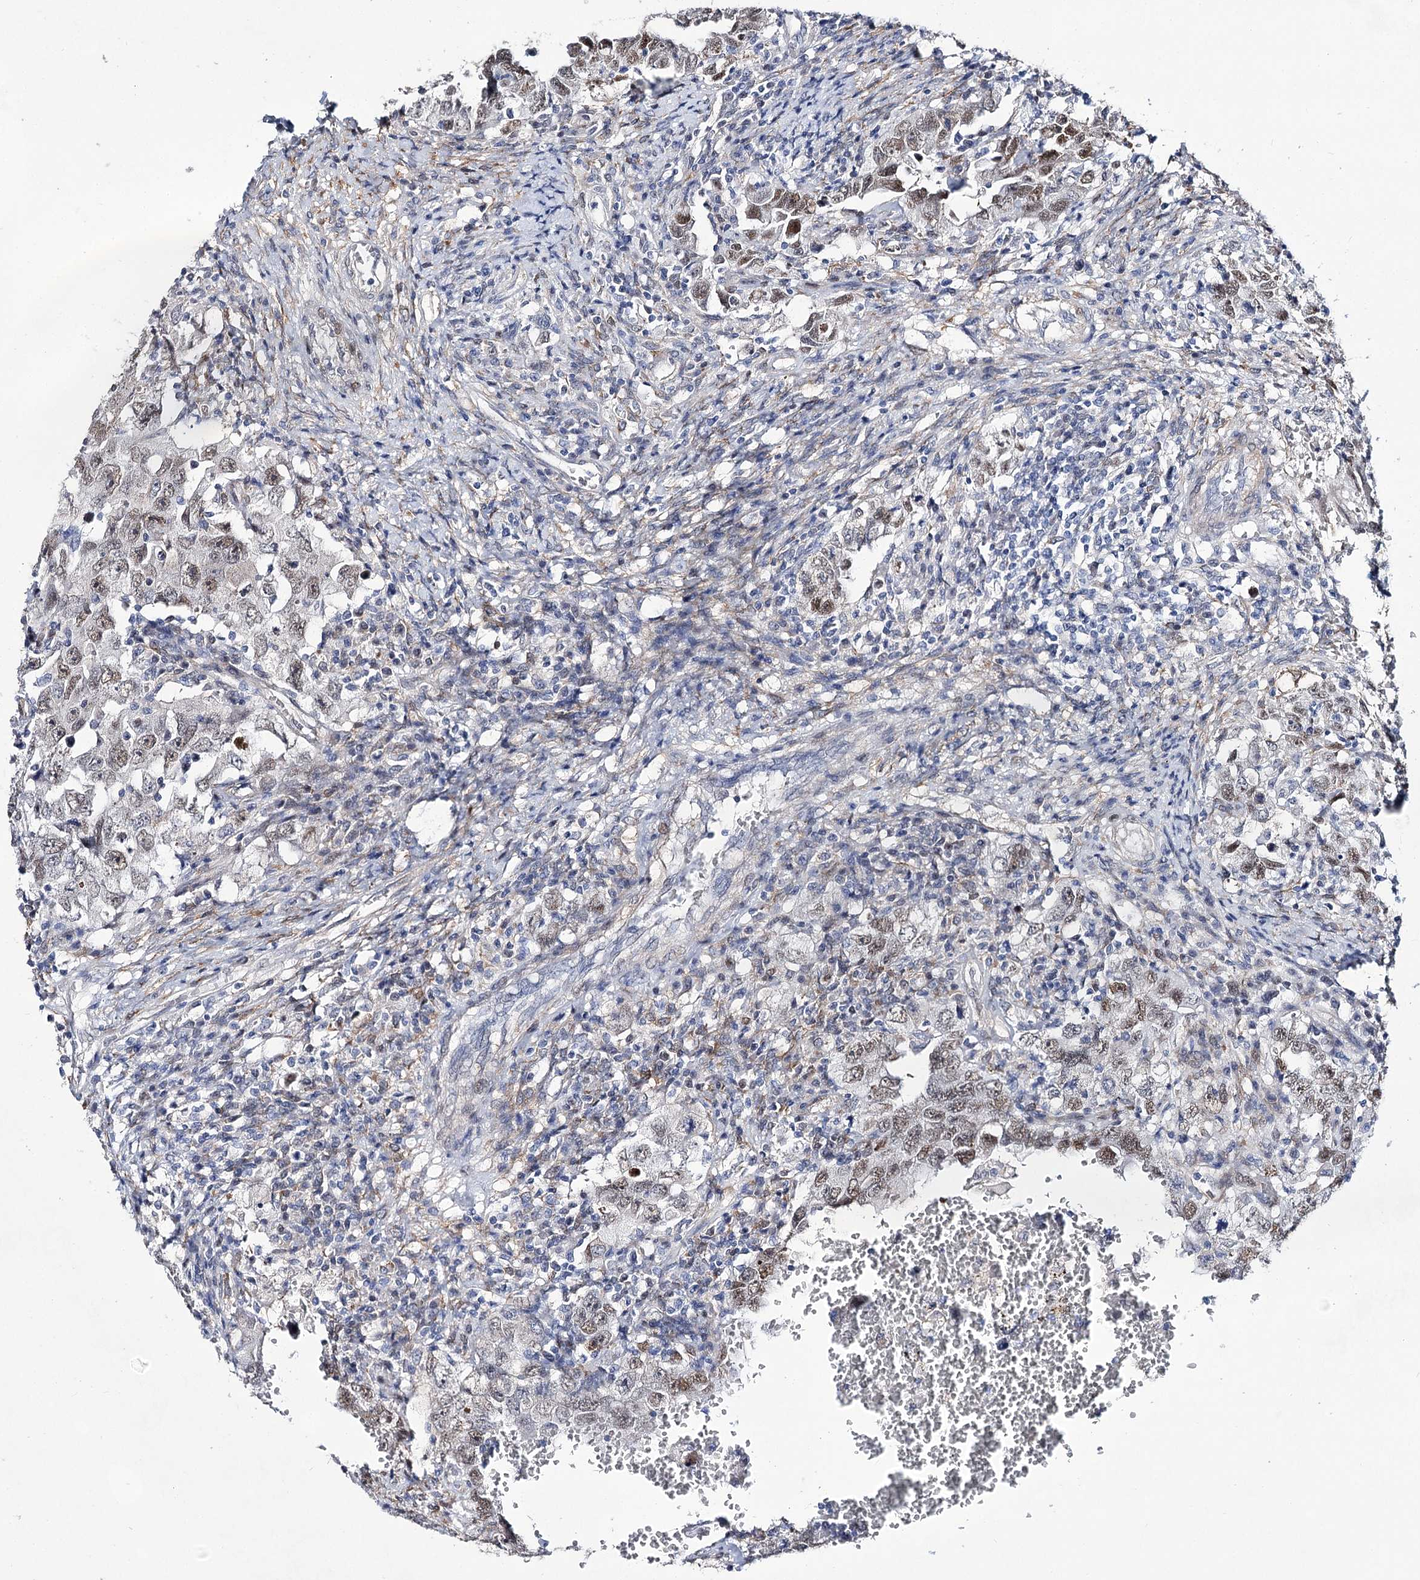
{"staining": {"intensity": "weak", "quantity": ">75%", "location": "nuclear"}, "tissue": "testis cancer", "cell_type": "Tumor cells", "image_type": "cancer", "snomed": [{"axis": "morphology", "description": "Carcinoma, Embryonal, NOS"}, {"axis": "topography", "description": "Testis"}], "caption": "Protein staining of testis cancer tissue displays weak nuclear expression in approximately >75% of tumor cells.", "gene": "UGDH", "patient": {"sex": "male", "age": 26}}